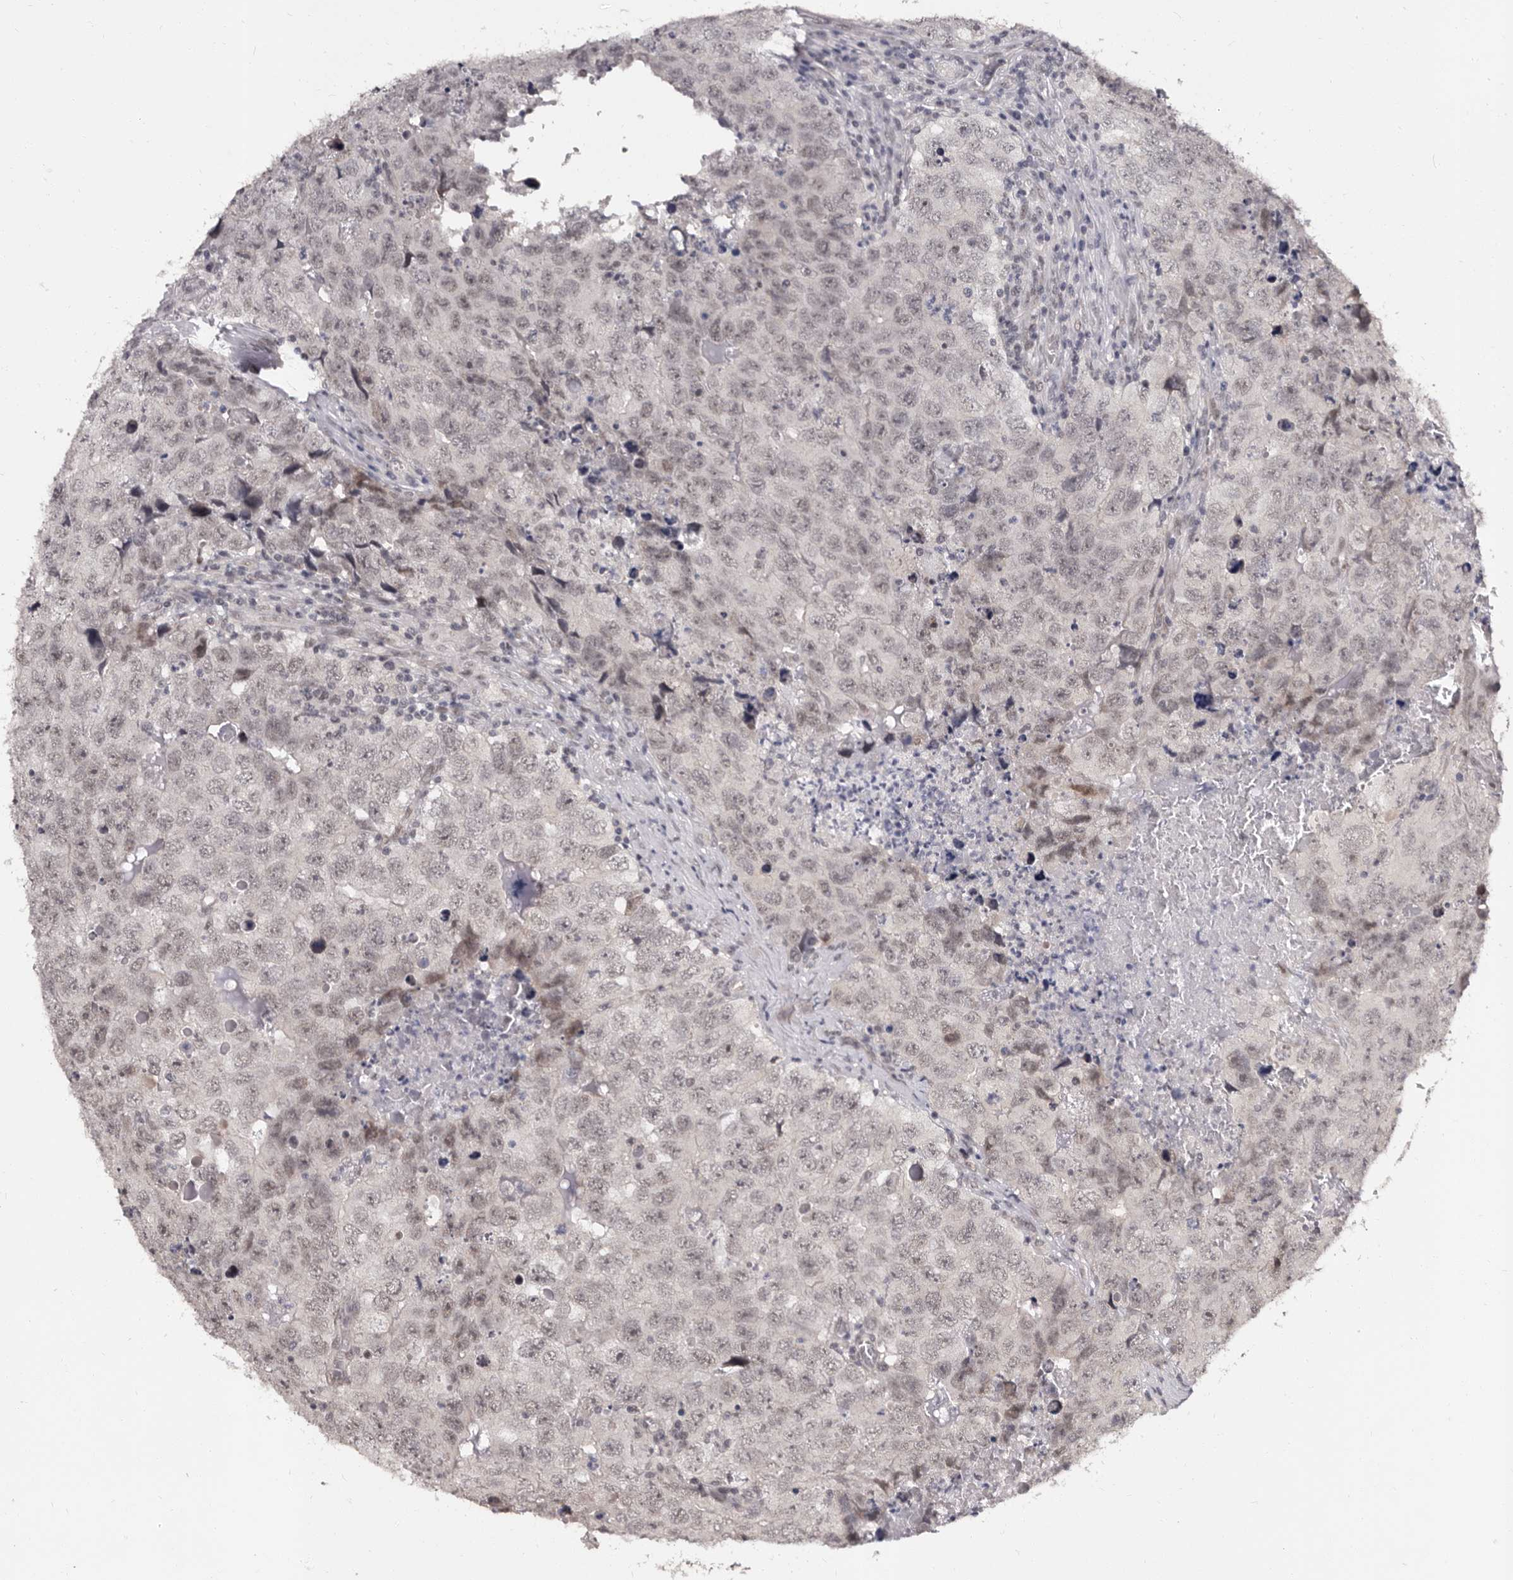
{"staining": {"intensity": "weak", "quantity": "<25%", "location": "nuclear"}, "tissue": "testis cancer", "cell_type": "Tumor cells", "image_type": "cancer", "snomed": [{"axis": "morphology", "description": "Seminoma, NOS"}, {"axis": "morphology", "description": "Carcinoma, Embryonal, NOS"}, {"axis": "topography", "description": "Testis"}], "caption": "Image shows no protein positivity in tumor cells of testis cancer tissue.", "gene": "TBC1D22B", "patient": {"sex": "male", "age": 43}}